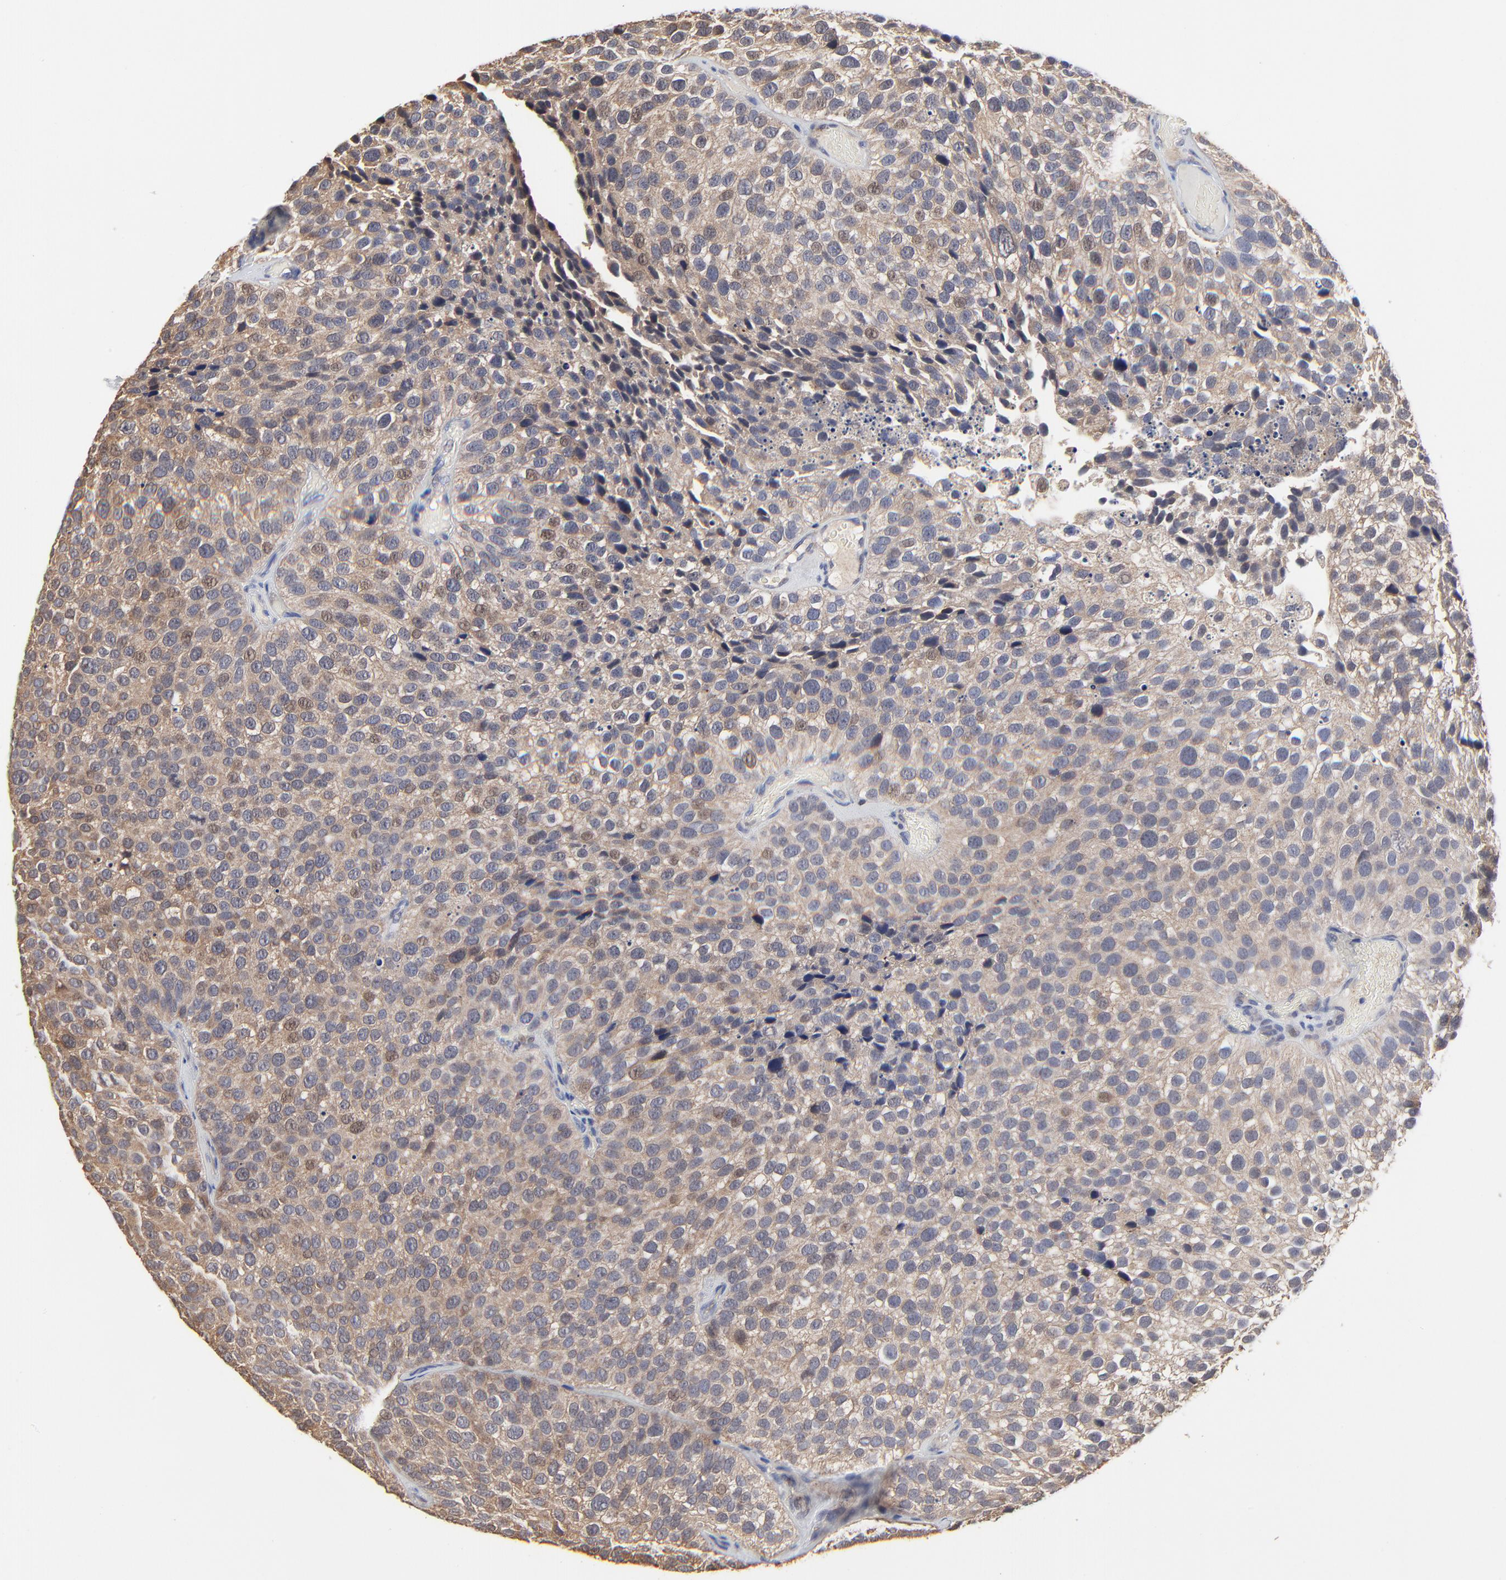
{"staining": {"intensity": "weak", "quantity": ">75%", "location": "cytoplasmic/membranous"}, "tissue": "urothelial cancer", "cell_type": "Tumor cells", "image_type": "cancer", "snomed": [{"axis": "morphology", "description": "Urothelial carcinoma, High grade"}, {"axis": "topography", "description": "Urinary bladder"}], "caption": "An image of urothelial carcinoma (high-grade) stained for a protein displays weak cytoplasmic/membranous brown staining in tumor cells. The staining was performed using DAB (3,3'-diaminobenzidine), with brown indicating positive protein expression. Nuclei are stained blue with hematoxylin.", "gene": "LGALS3", "patient": {"sex": "male", "age": 72}}